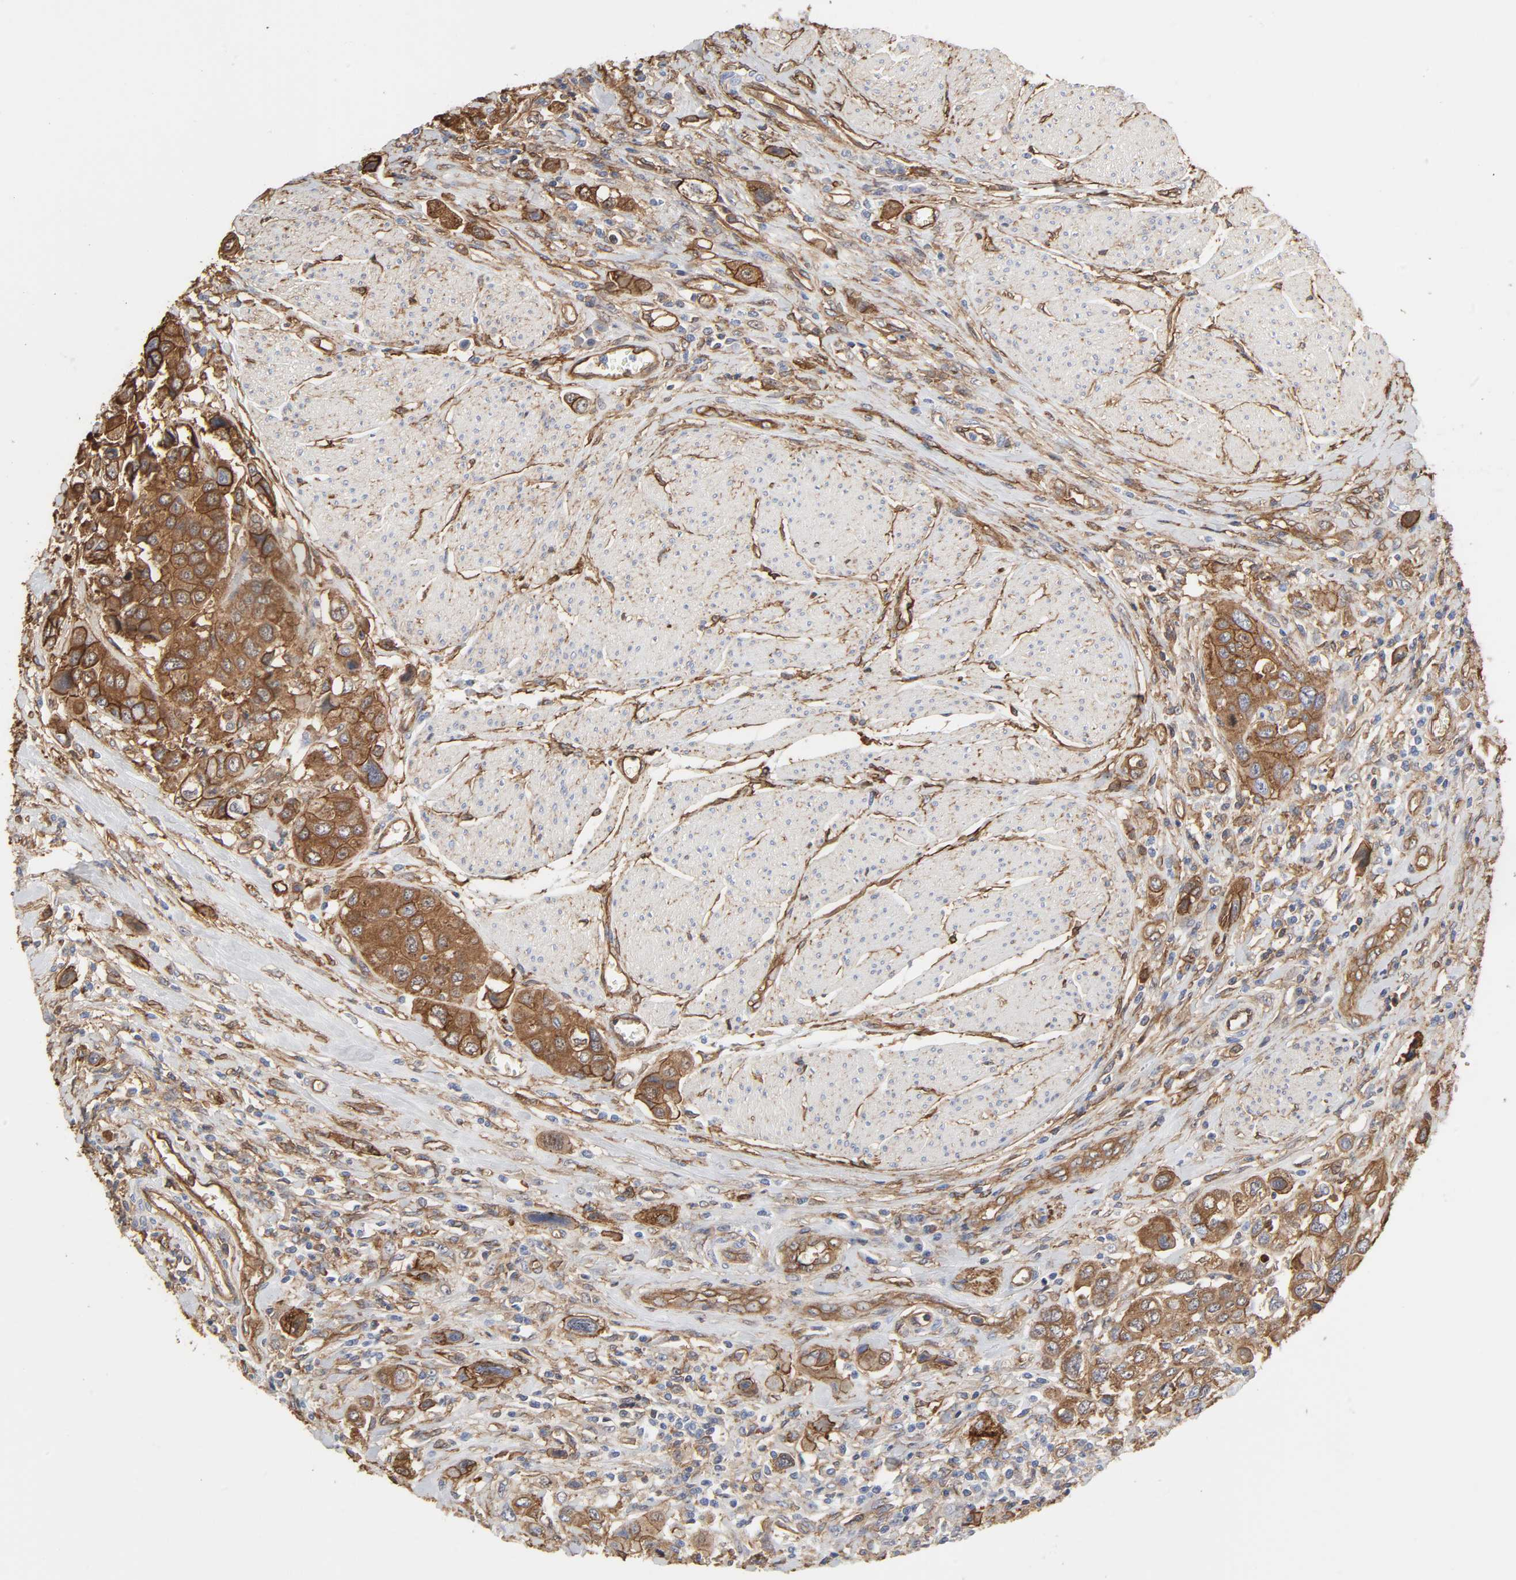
{"staining": {"intensity": "moderate", "quantity": ">75%", "location": "cytoplasmic/membranous"}, "tissue": "urothelial cancer", "cell_type": "Tumor cells", "image_type": "cancer", "snomed": [{"axis": "morphology", "description": "Urothelial carcinoma, High grade"}, {"axis": "topography", "description": "Urinary bladder"}], "caption": "High-power microscopy captured an immunohistochemistry (IHC) image of urothelial cancer, revealing moderate cytoplasmic/membranous positivity in about >75% of tumor cells.", "gene": "ANXA2", "patient": {"sex": "male", "age": 50}}